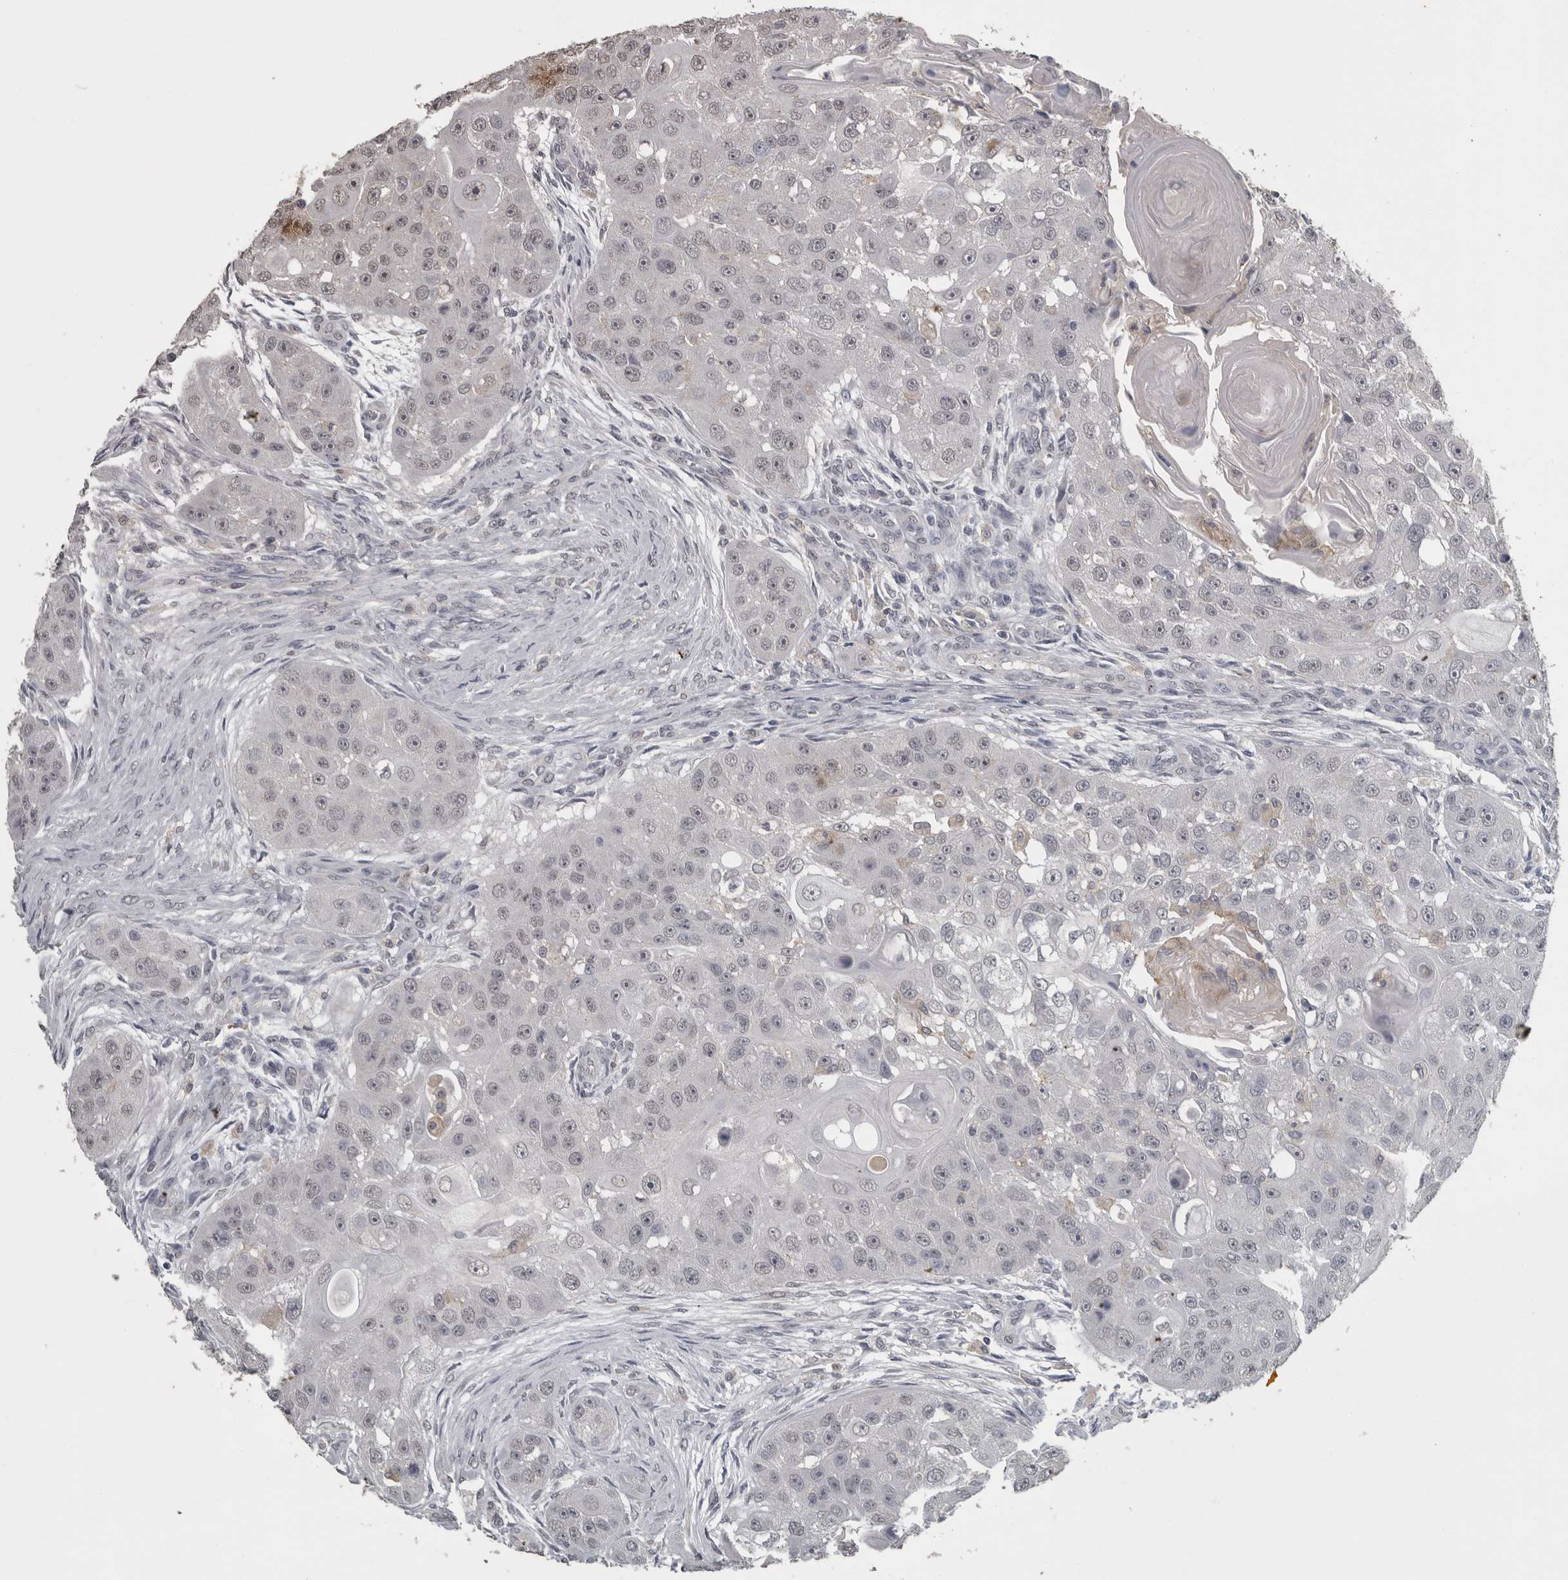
{"staining": {"intensity": "negative", "quantity": "none", "location": "none"}, "tissue": "head and neck cancer", "cell_type": "Tumor cells", "image_type": "cancer", "snomed": [{"axis": "morphology", "description": "Normal tissue, NOS"}, {"axis": "morphology", "description": "Squamous cell carcinoma, NOS"}, {"axis": "topography", "description": "Skeletal muscle"}, {"axis": "topography", "description": "Head-Neck"}], "caption": "Head and neck cancer (squamous cell carcinoma) was stained to show a protein in brown. There is no significant staining in tumor cells.", "gene": "PIK3AP1", "patient": {"sex": "male", "age": 51}}